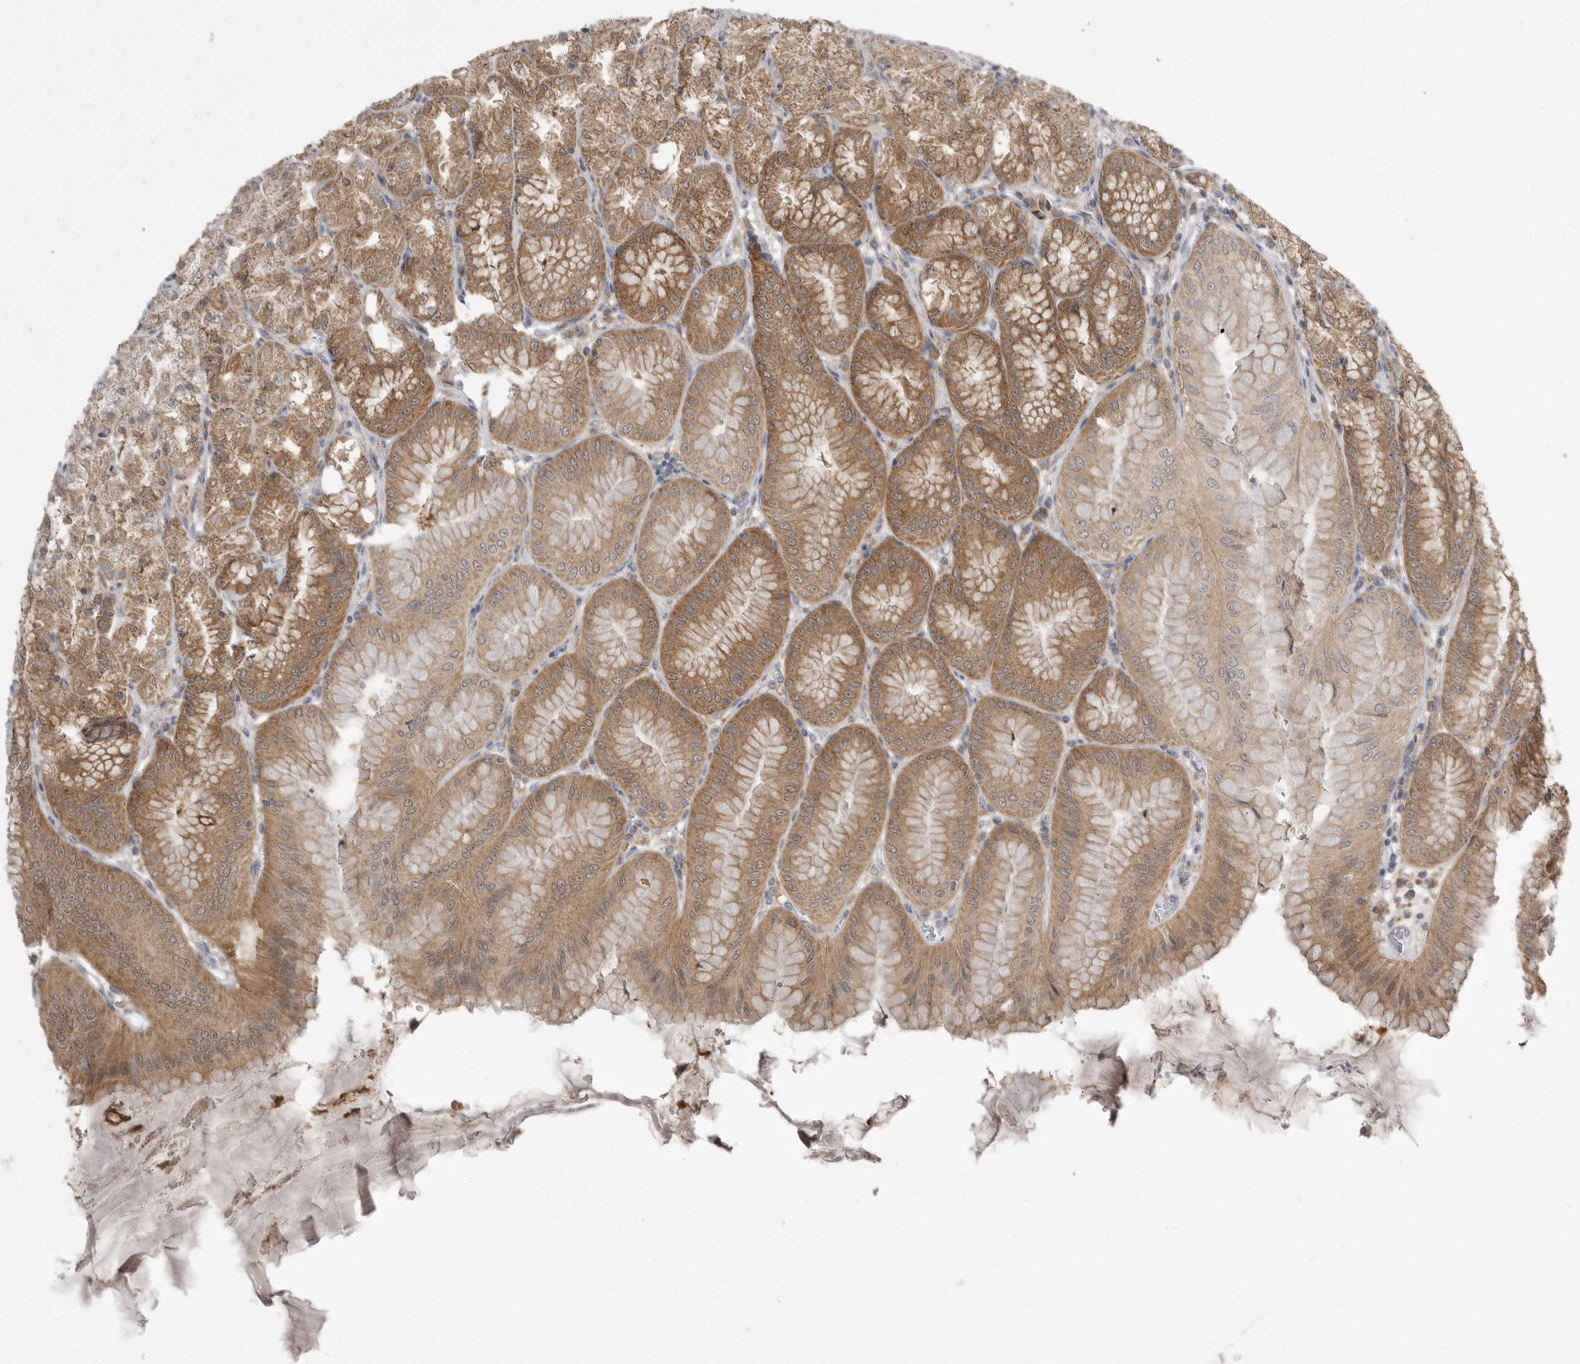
{"staining": {"intensity": "moderate", "quantity": ">75%", "location": "cytoplasmic/membranous"}, "tissue": "stomach", "cell_type": "Glandular cells", "image_type": "normal", "snomed": [{"axis": "morphology", "description": "Normal tissue, NOS"}, {"axis": "topography", "description": "Stomach, lower"}], "caption": "Approximately >75% of glandular cells in unremarkable stomach show moderate cytoplasmic/membranous protein staining as visualized by brown immunohistochemical staining.", "gene": "KYAT3", "patient": {"sex": "male", "age": 71}}